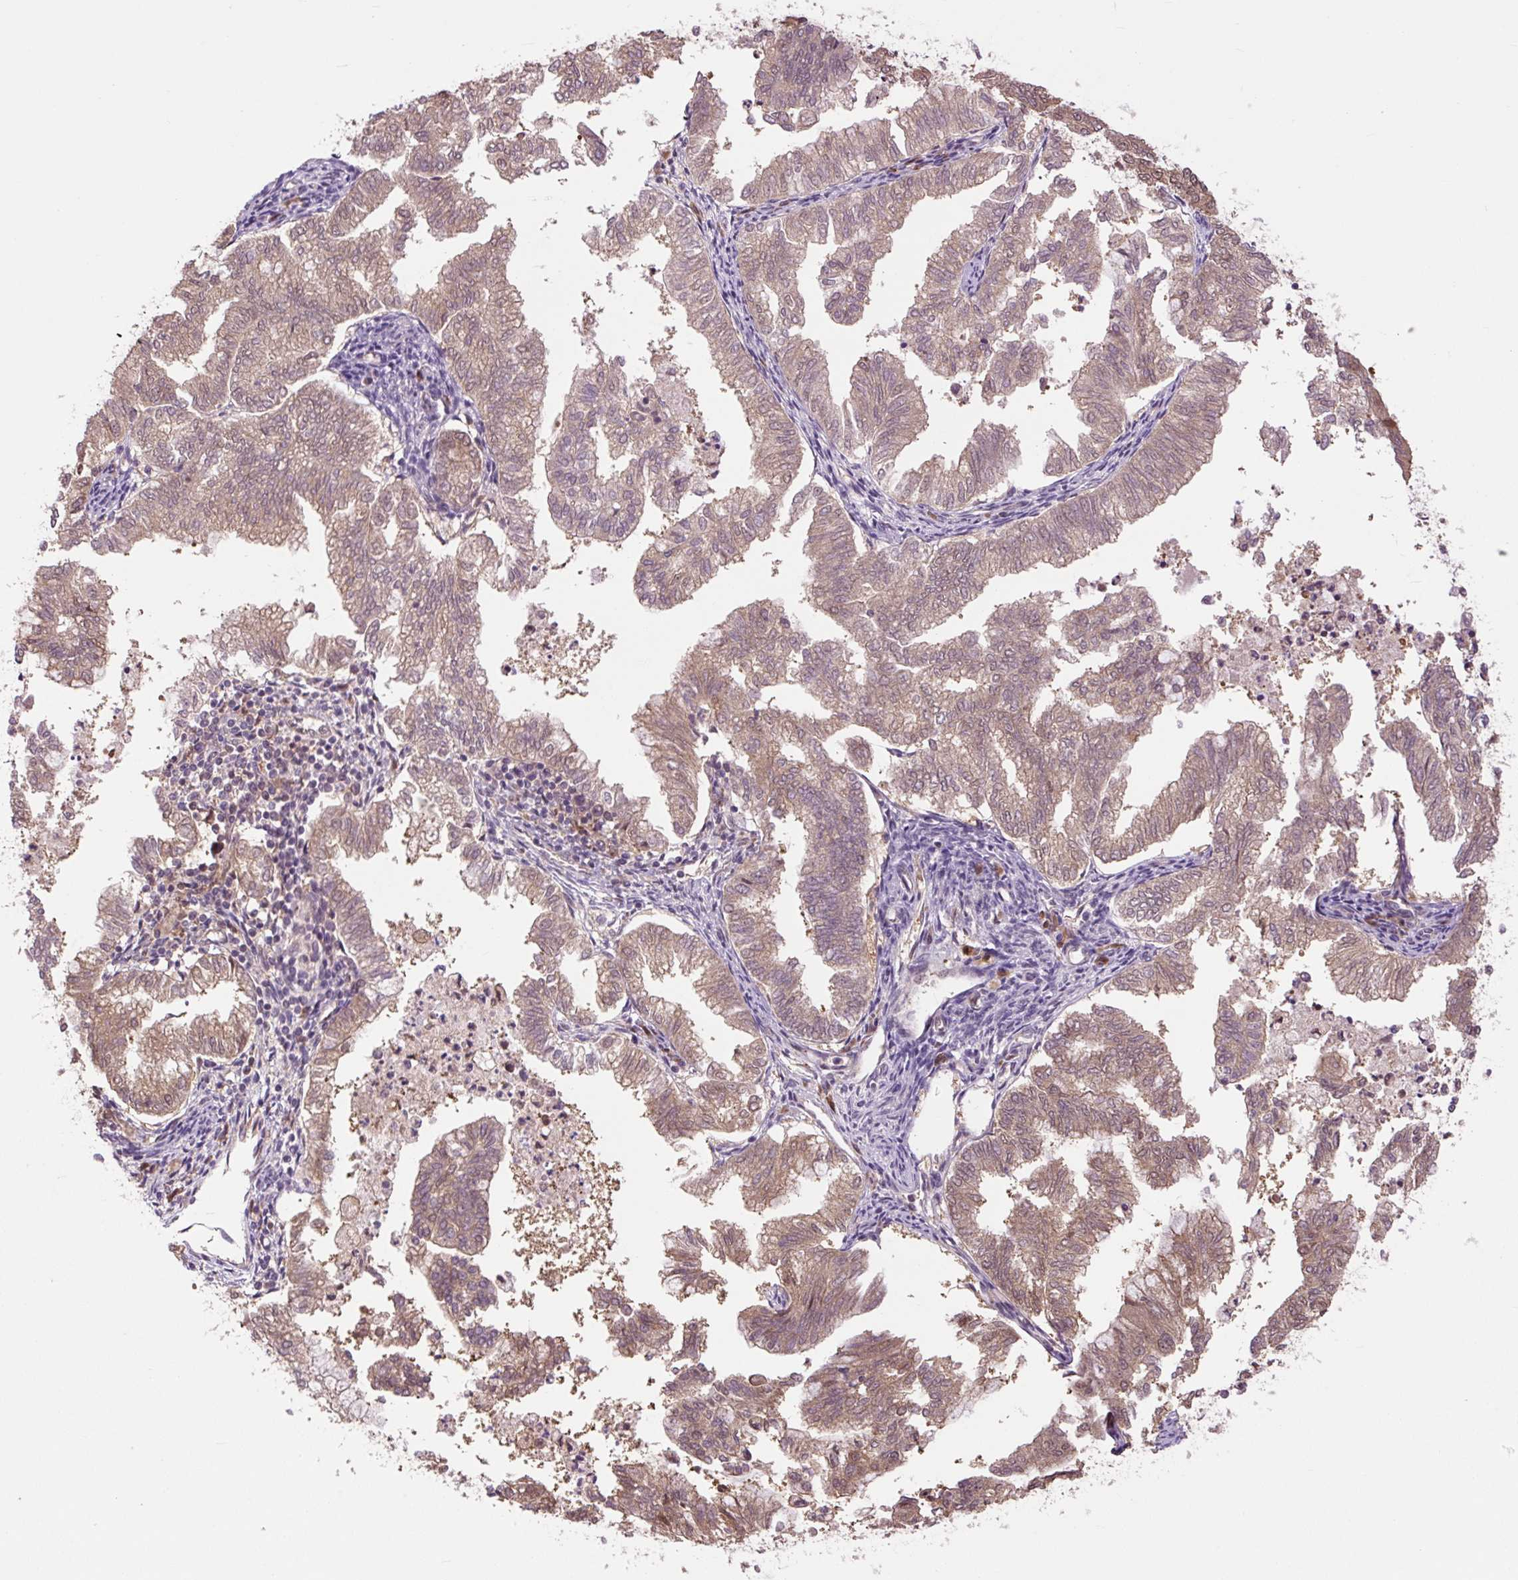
{"staining": {"intensity": "moderate", "quantity": ">75%", "location": "cytoplasmic/membranous"}, "tissue": "endometrial cancer", "cell_type": "Tumor cells", "image_type": "cancer", "snomed": [{"axis": "morphology", "description": "Necrosis, NOS"}, {"axis": "morphology", "description": "Adenocarcinoma, NOS"}, {"axis": "topography", "description": "Endometrium"}], "caption": "Human endometrial cancer stained with a brown dye shows moderate cytoplasmic/membranous positive expression in approximately >75% of tumor cells.", "gene": "TPT1", "patient": {"sex": "female", "age": 79}}